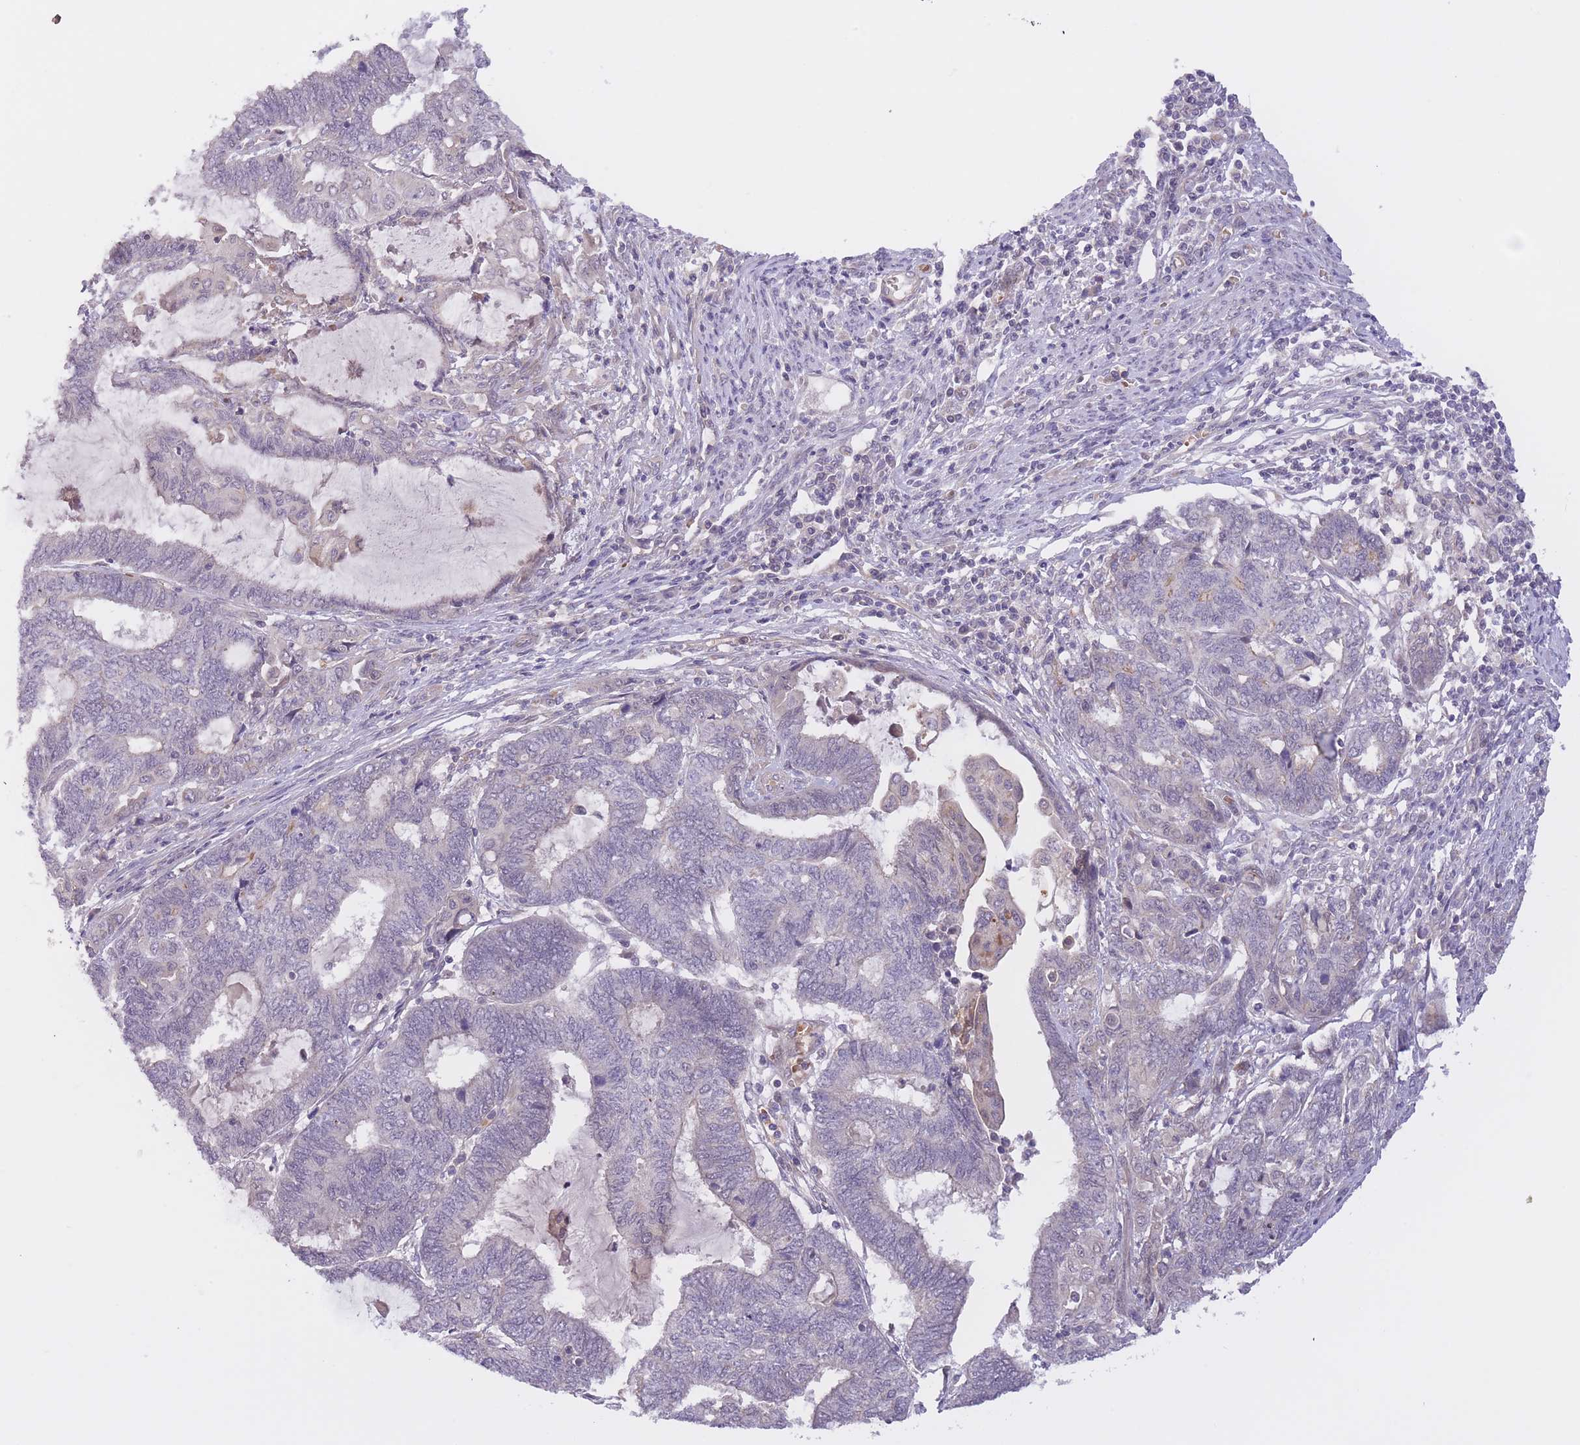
{"staining": {"intensity": "negative", "quantity": "none", "location": "none"}, "tissue": "endometrial cancer", "cell_type": "Tumor cells", "image_type": "cancer", "snomed": [{"axis": "morphology", "description": "Adenocarcinoma, NOS"}, {"axis": "topography", "description": "Uterus"}, {"axis": "topography", "description": "Endometrium"}], "caption": "High magnification brightfield microscopy of endometrial cancer (adenocarcinoma) stained with DAB (brown) and counterstained with hematoxylin (blue): tumor cells show no significant staining.", "gene": "FUT5", "patient": {"sex": "female", "age": 70}}